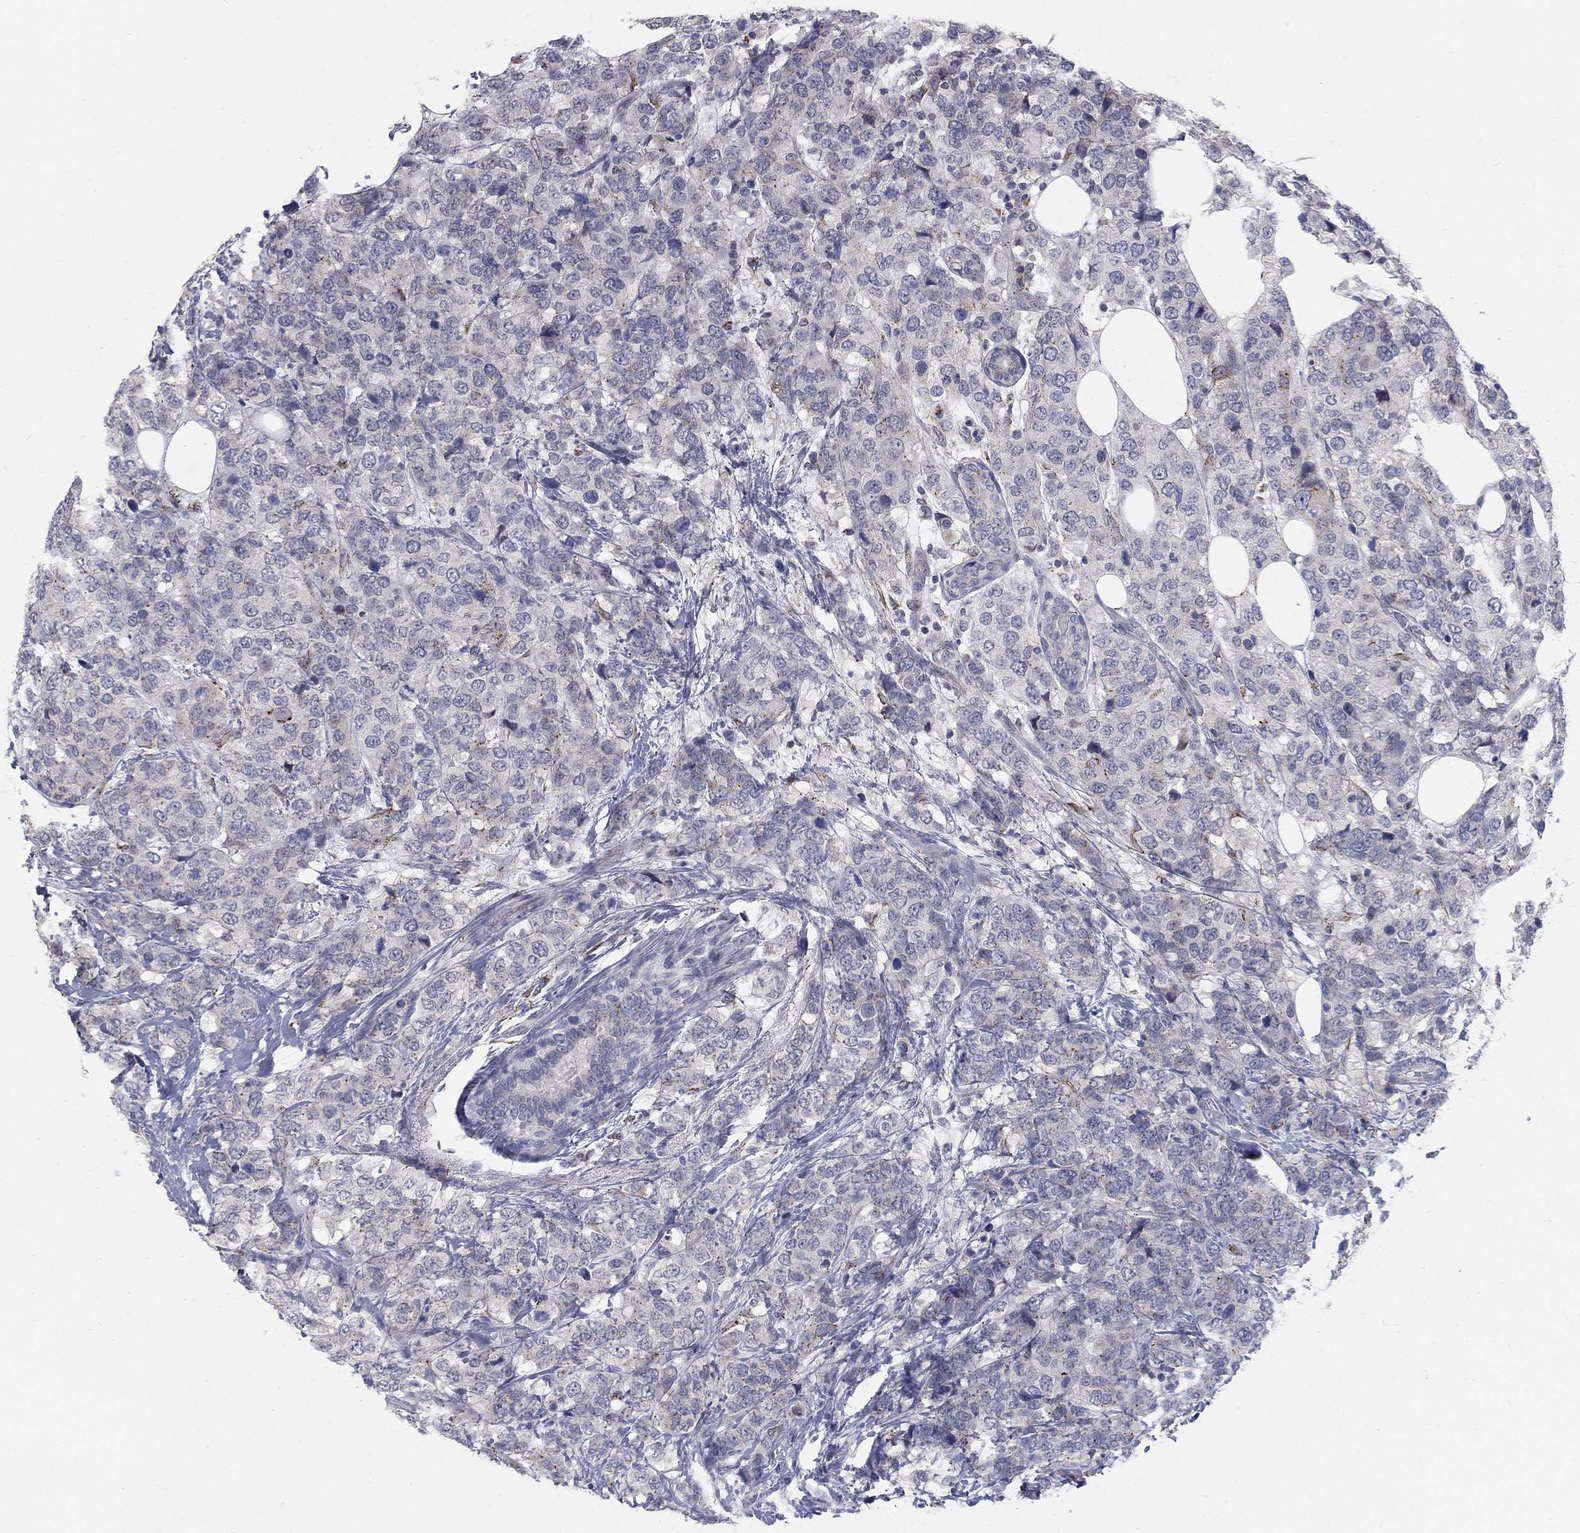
{"staining": {"intensity": "weak", "quantity": "<25%", "location": "cytoplasmic/membranous"}, "tissue": "breast cancer", "cell_type": "Tumor cells", "image_type": "cancer", "snomed": [{"axis": "morphology", "description": "Lobular carcinoma"}, {"axis": "topography", "description": "Breast"}], "caption": "Breast cancer (lobular carcinoma) was stained to show a protein in brown. There is no significant positivity in tumor cells. The staining was performed using DAB to visualize the protein expression in brown, while the nuclei were stained in blue with hematoxylin (Magnification: 20x).", "gene": "PANK3", "patient": {"sex": "female", "age": 59}}